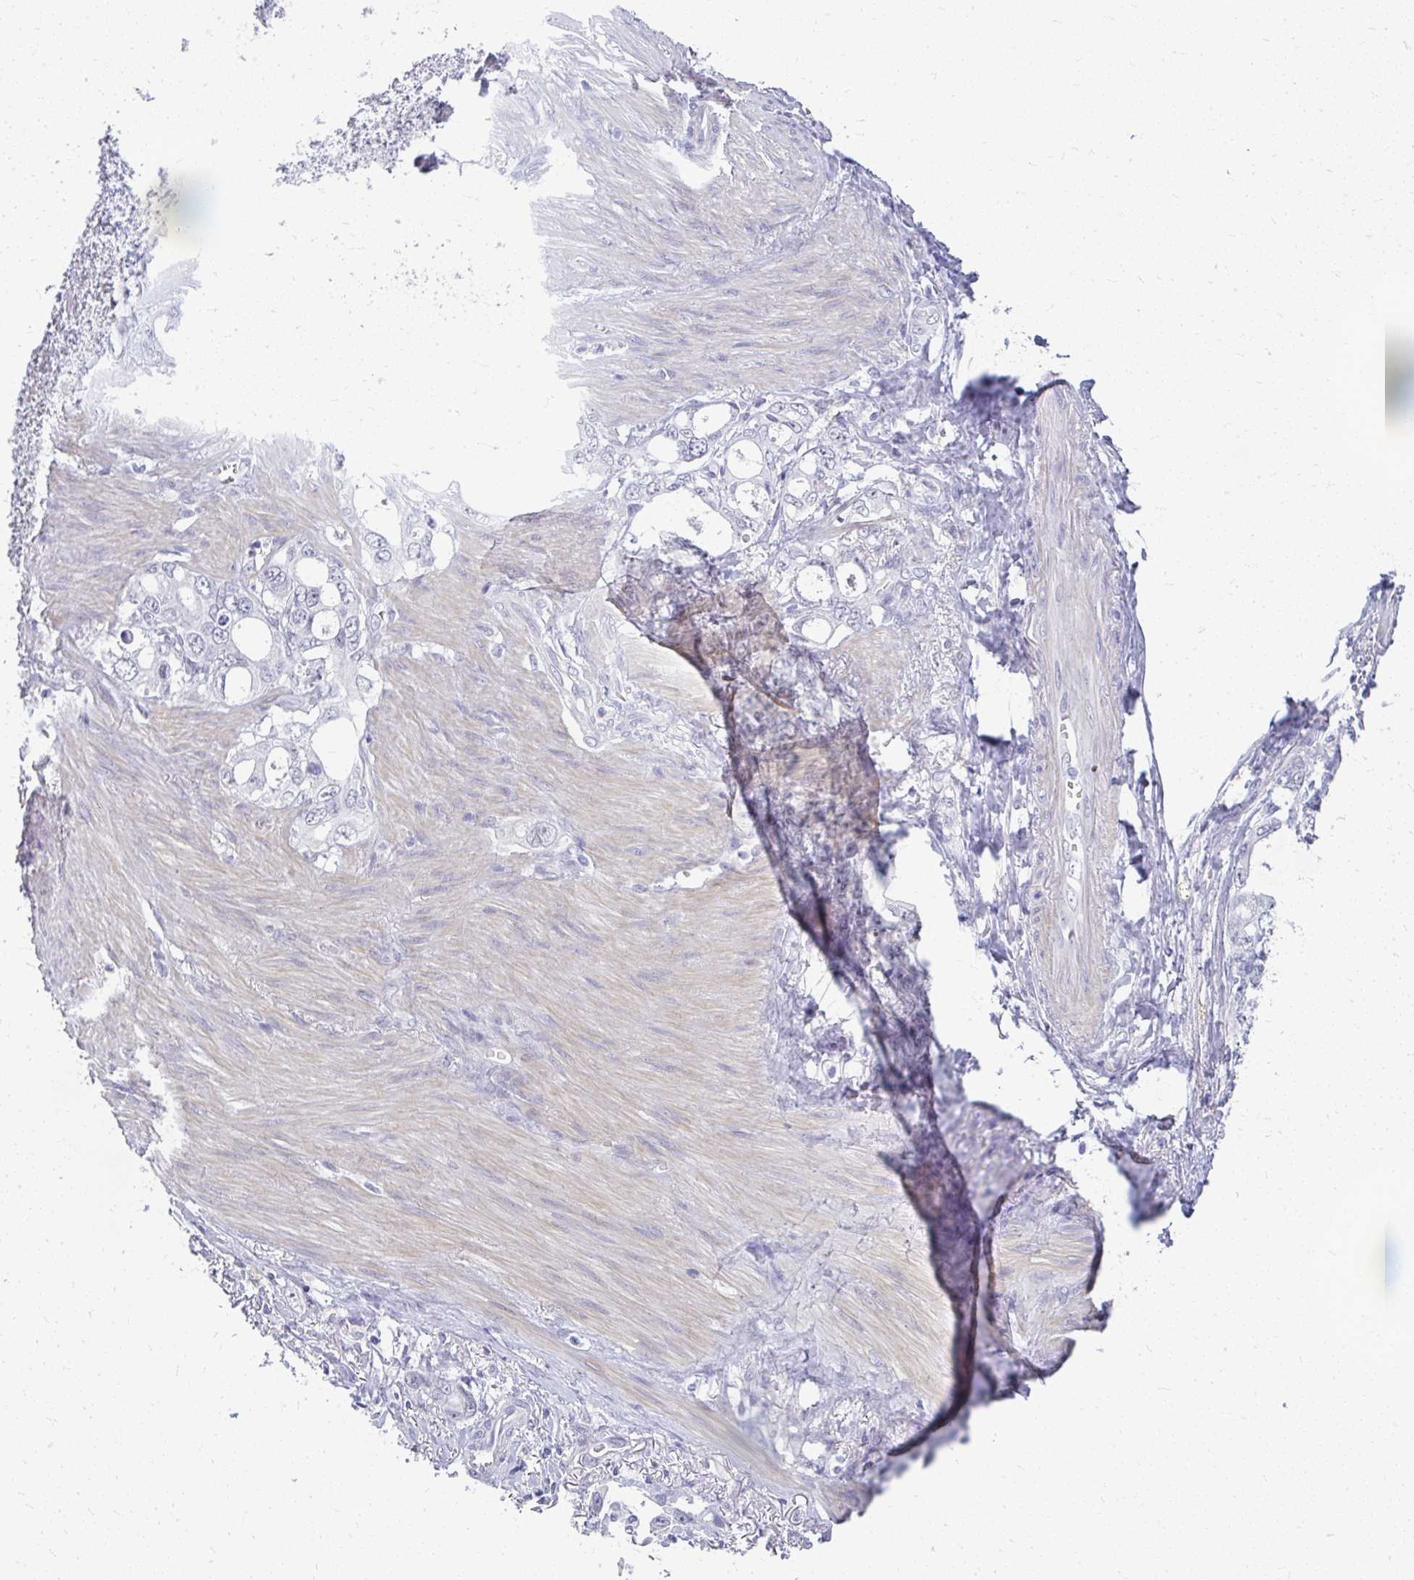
{"staining": {"intensity": "negative", "quantity": "none", "location": "none"}, "tissue": "stomach cancer", "cell_type": "Tumor cells", "image_type": "cancer", "snomed": [{"axis": "morphology", "description": "Adenocarcinoma, NOS"}, {"axis": "topography", "description": "Stomach, upper"}], "caption": "An image of human stomach adenocarcinoma is negative for staining in tumor cells. Nuclei are stained in blue.", "gene": "TEX33", "patient": {"sex": "male", "age": 74}}